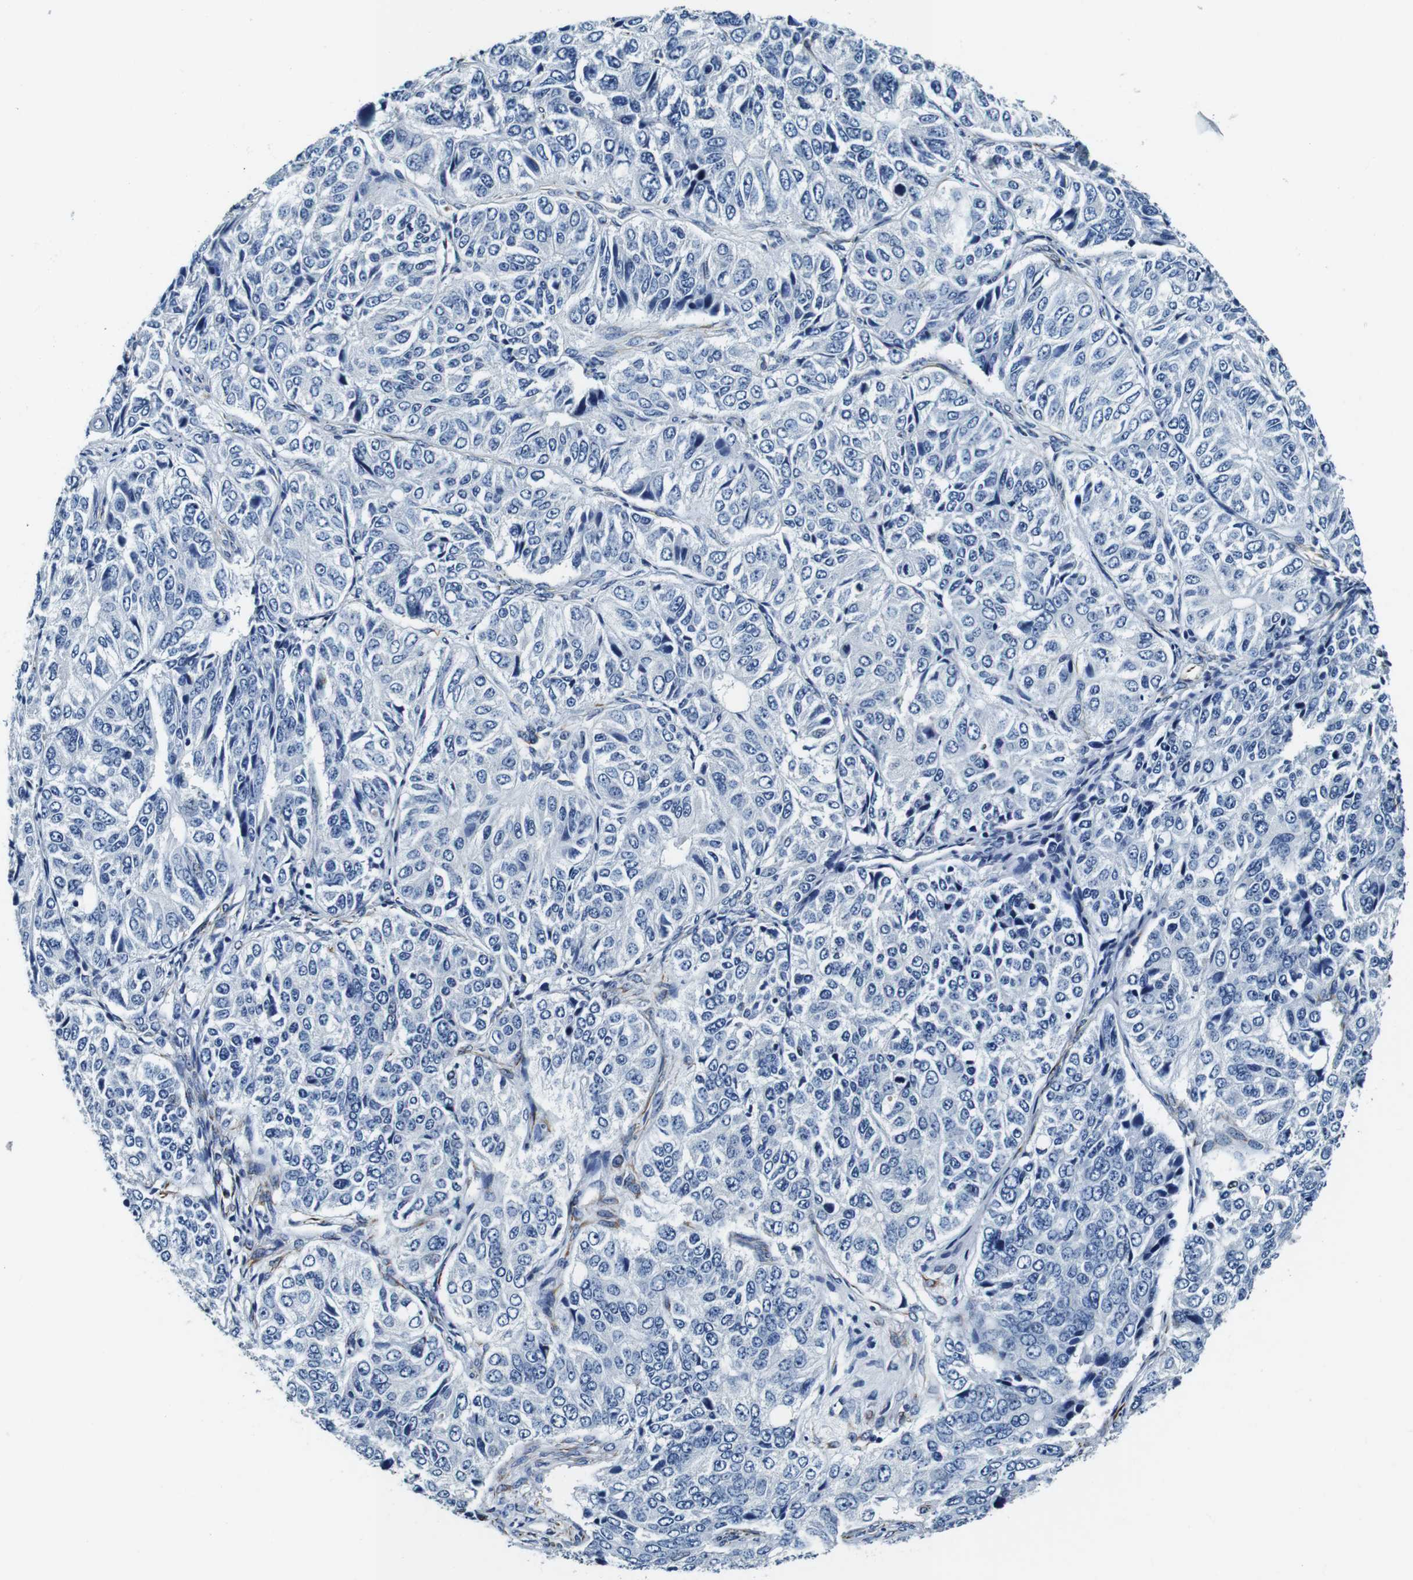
{"staining": {"intensity": "negative", "quantity": "none", "location": "none"}, "tissue": "ovarian cancer", "cell_type": "Tumor cells", "image_type": "cancer", "snomed": [{"axis": "morphology", "description": "Carcinoma, endometroid"}, {"axis": "topography", "description": "Ovary"}], "caption": "Ovarian cancer (endometroid carcinoma) stained for a protein using IHC displays no staining tumor cells.", "gene": "GJE1", "patient": {"sex": "female", "age": 51}}